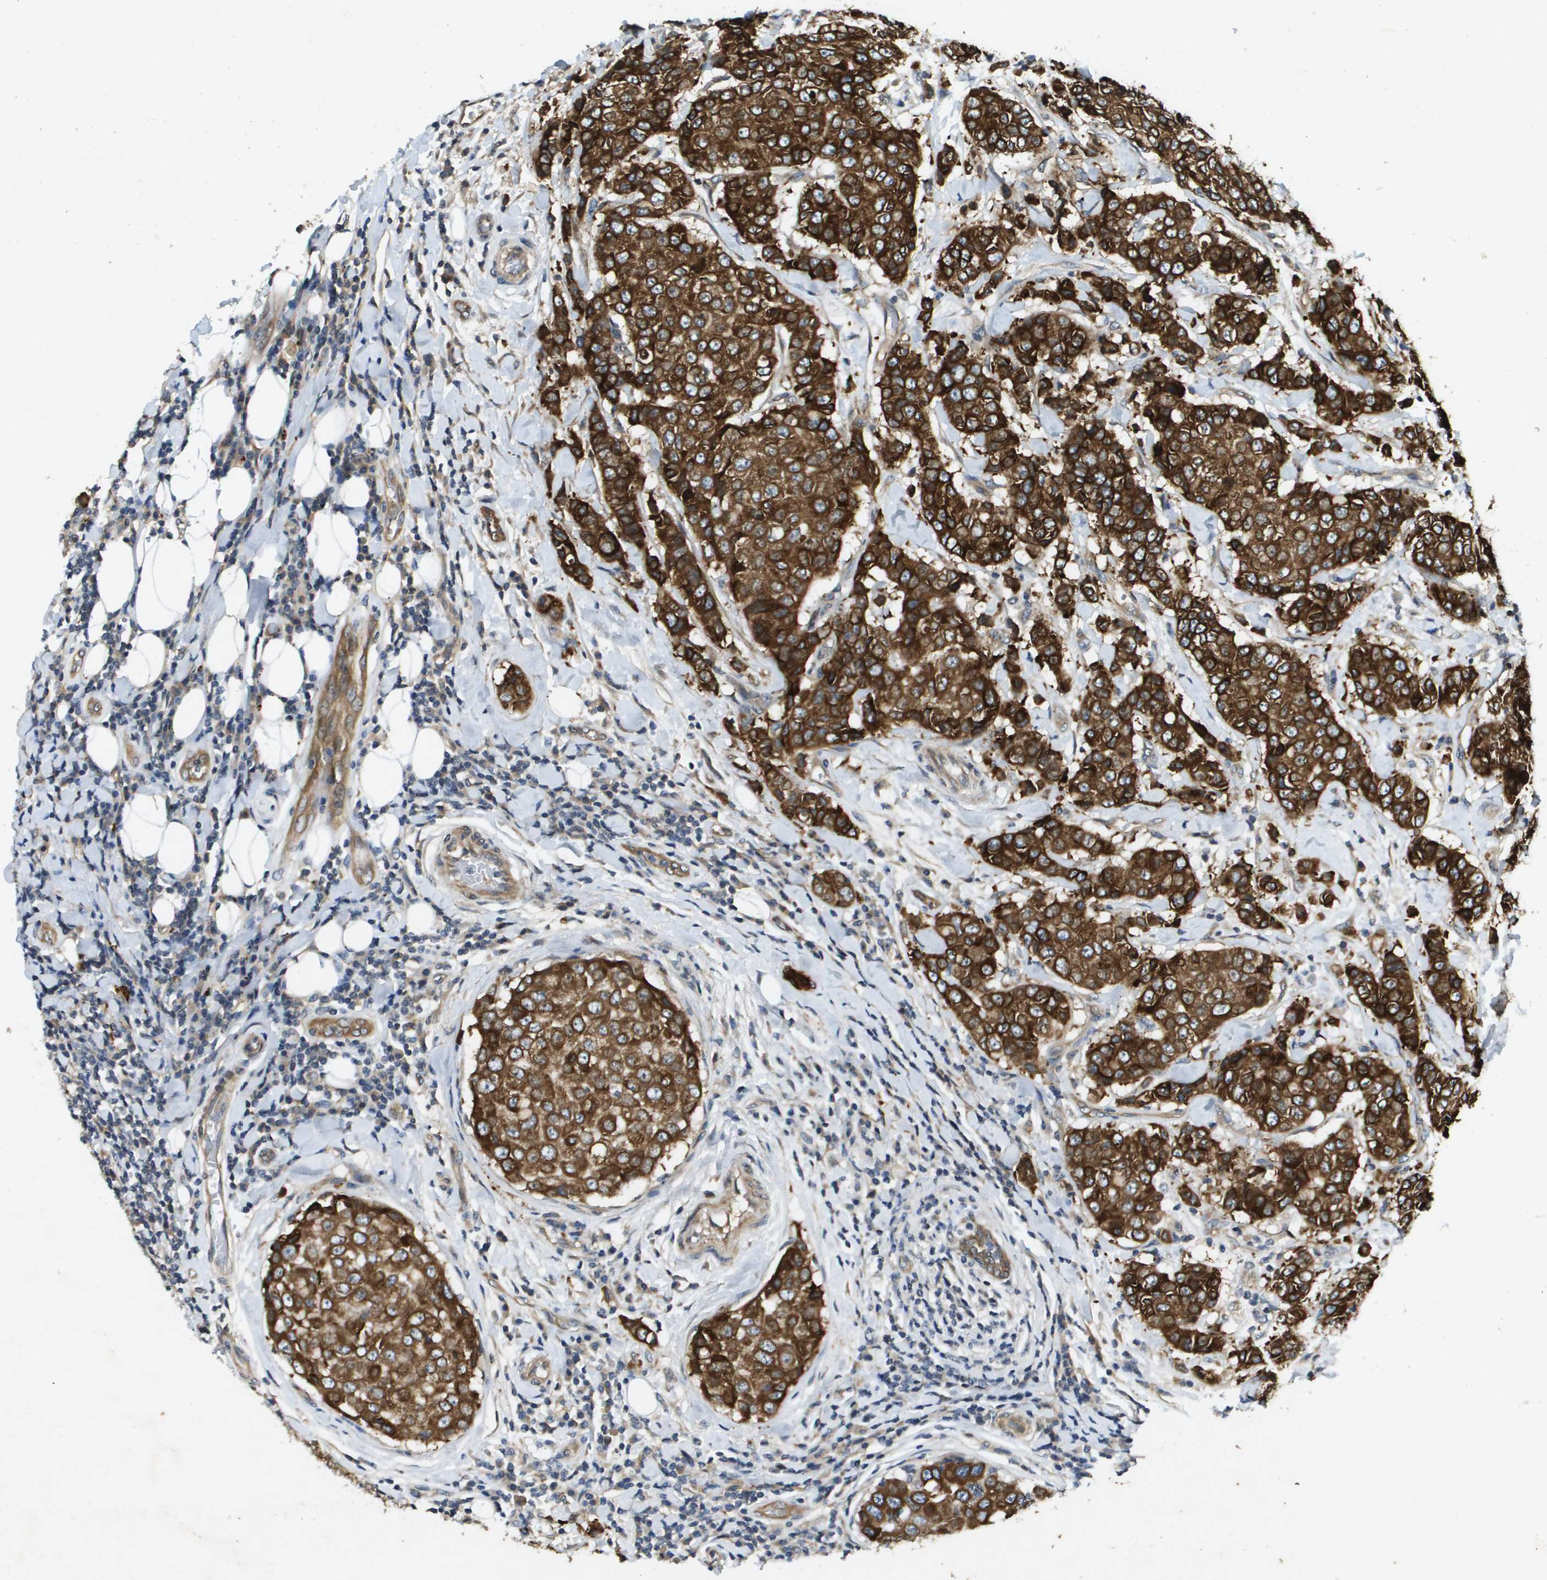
{"staining": {"intensity": "strong", "quantity": ">75%", "location": "cytoplasmic/membranous"}, "tissue": "breast cancer", "cell_type": "Tumor cells", "image_type": "cancer", "snomed": [{"axis": "morphology", "description": "Duct carcinoma"}, {"axis": "topography", "description": "Breast"}], "caption": "DAB (3,3'-diaminobenzidine) immunohistochemical staining of human breast invasive ductal carcinoma demonstrates strong cytoplasmic/membranous protein positivity in about >75% of tumor cells.", "gene": "PGAP3", "patient": {"sex": "female", "age": 27}}